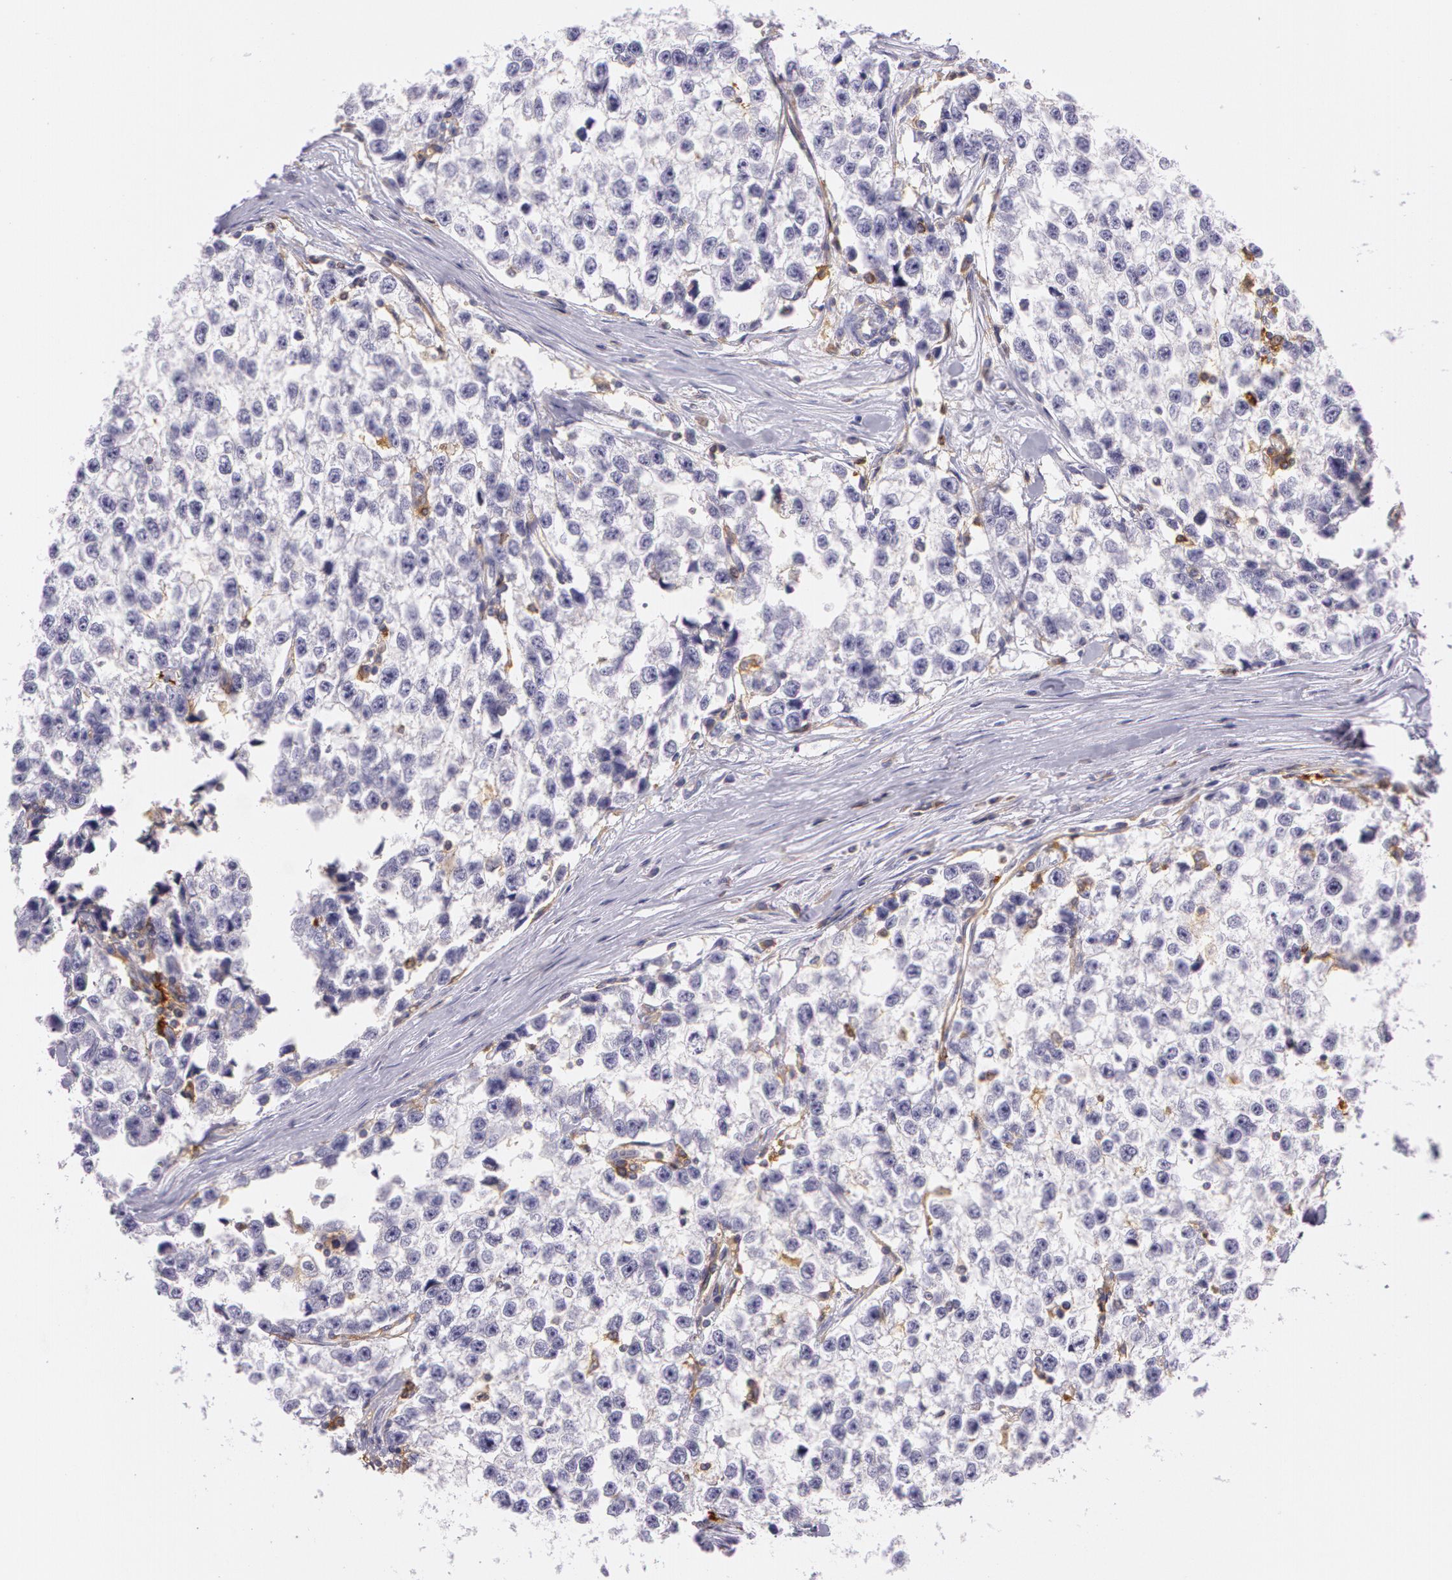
{"staining": {"intensity": "weak", "quantity": "<25%", "location": "cytoplasmic/membranous"}, "tissue": "testis cancer", "cell_type": "Tumor cells", "image_type": "cancer", "snomed": [{"axis": "morphology", "description": "Seminoma, NOS"}, {"axis": "morphology", "description": "Carcinoma, Embryonal, NOS"}, {"axis": "topography", "description": "Testis"}], "caption": "Immunohistochemical staining of testis cancer (seminoma) shows no significant positivity in tumor cells.", "gene": "LY75", "patient": {"sex": "male", "age": 30}}